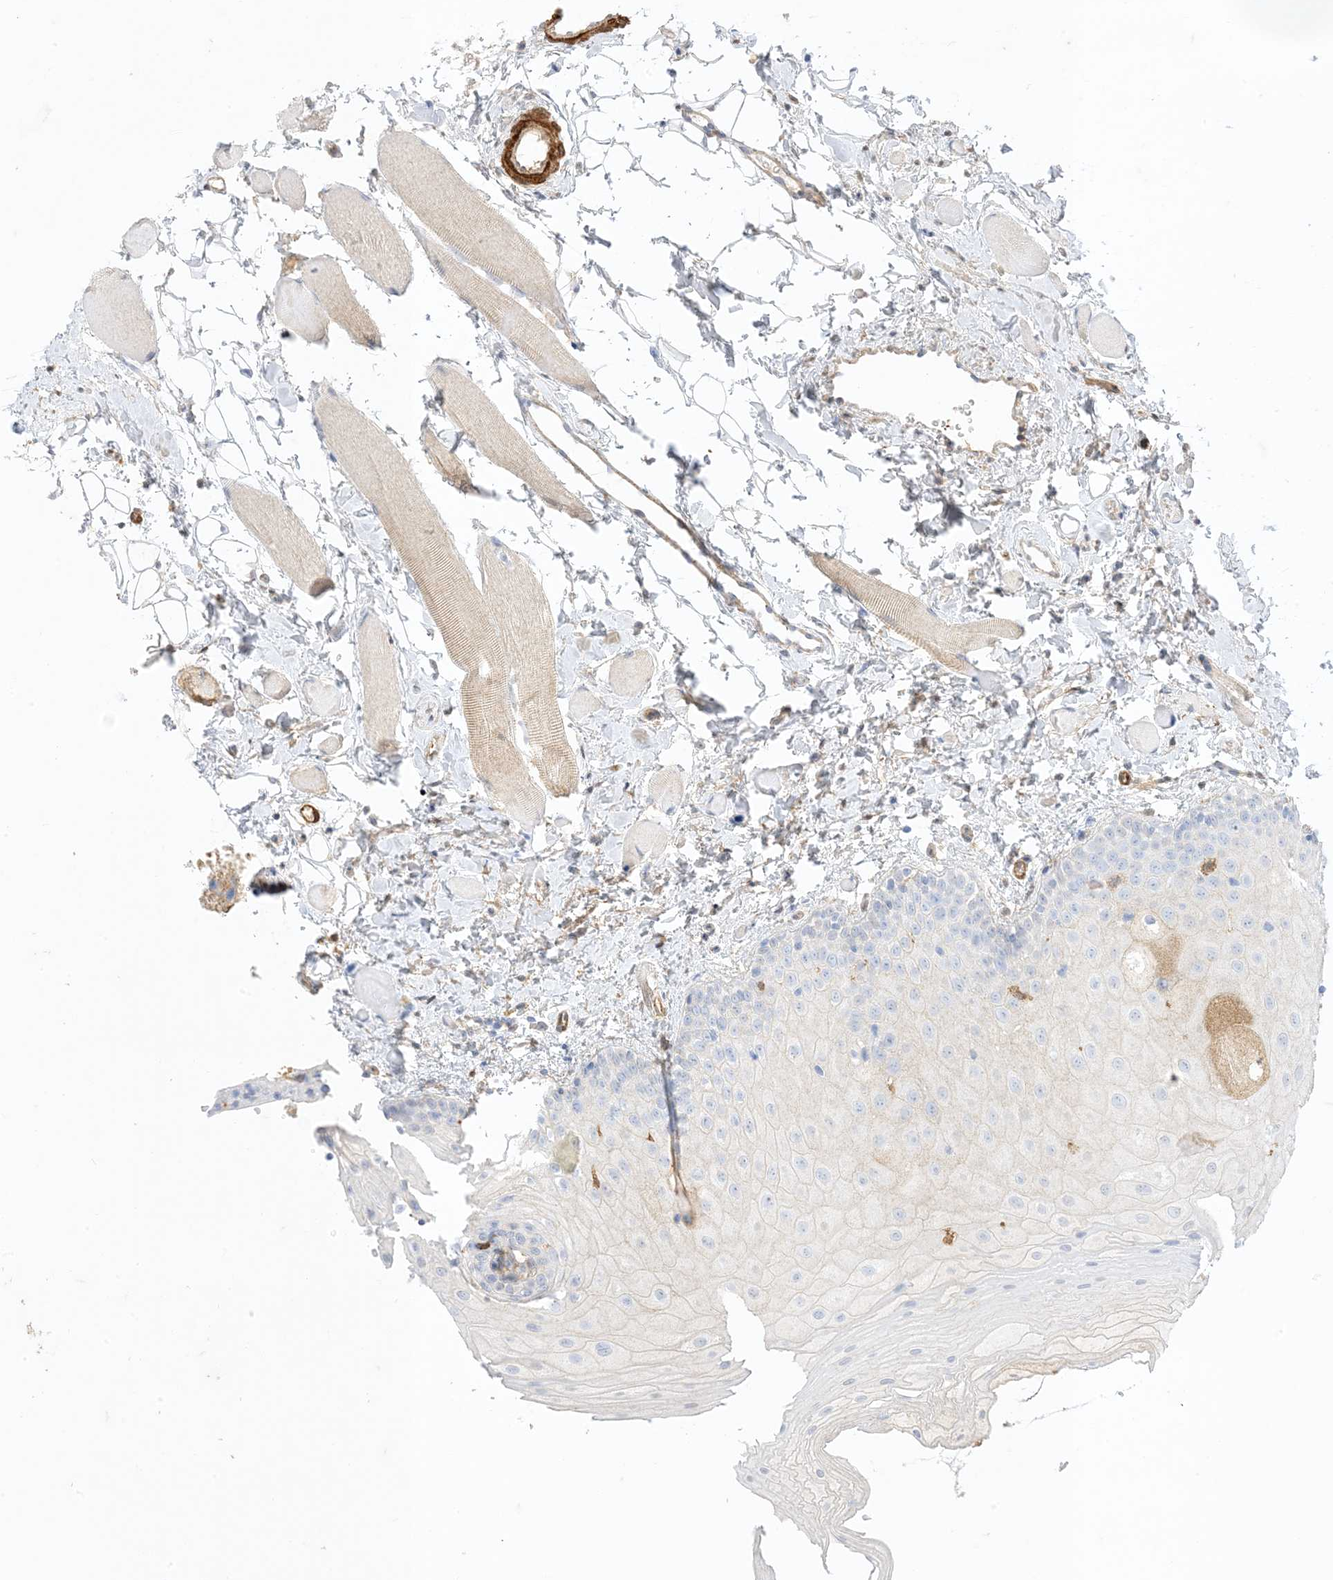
{"staining": {"intensity": "negative", "quantity": "none", "location": "none"}, "tissue": "oral mucosa", "cell_type": "Squamous epithelial cells", "image_type": "normal", "snomed": [{"axis": "morphology", "description": "Normal tissue, NOS"}, {"axis": "topography", "description": "Oral tissue"}], "caption": "Image shows no significant protein positivity in squamous epithelial cells of benign oral mucosa.", "gene": "GSN", "patient": {"sex": "male", "age": 28}}